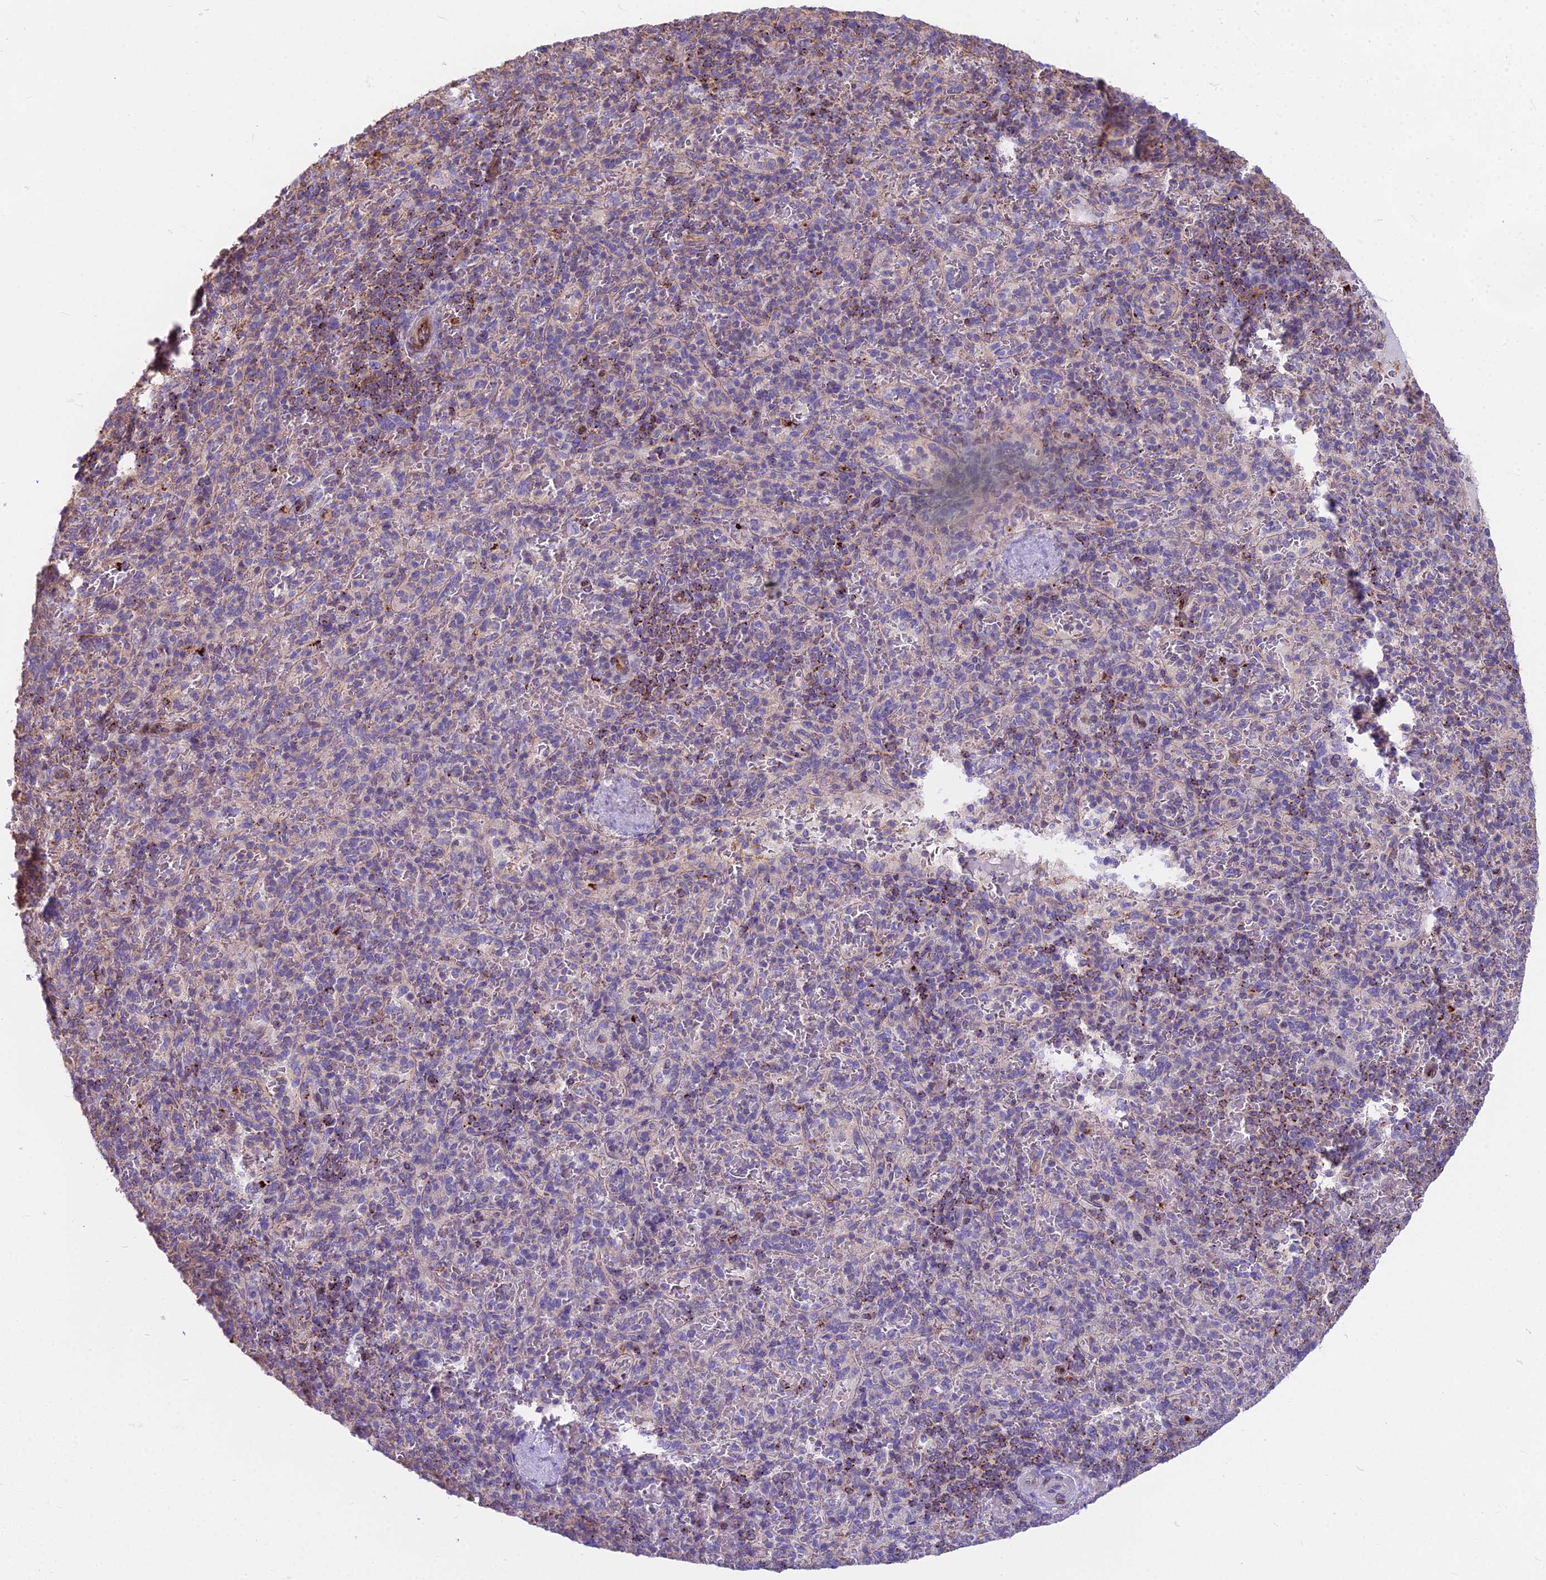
{"staining": {"intensity": "moderate", "quantity": "<25%", "location": "cytoplasmic/membranous"}, "tissue": "spleen", "cell_type": "Cells in red pulp", "image_type": "normal", "snomed": [{"axis": "morphology", "description": "Normal tissue, NOS"}, {"axis": "topography", "description": "Spleen"}], "caption": "Protein analysis of benign spleen shows moderate cytoplasmic/membranous expression in approximately <25% of cells in red pulp.", "gene": "HLA", "patient": {"sex": "male", "age": 82}}